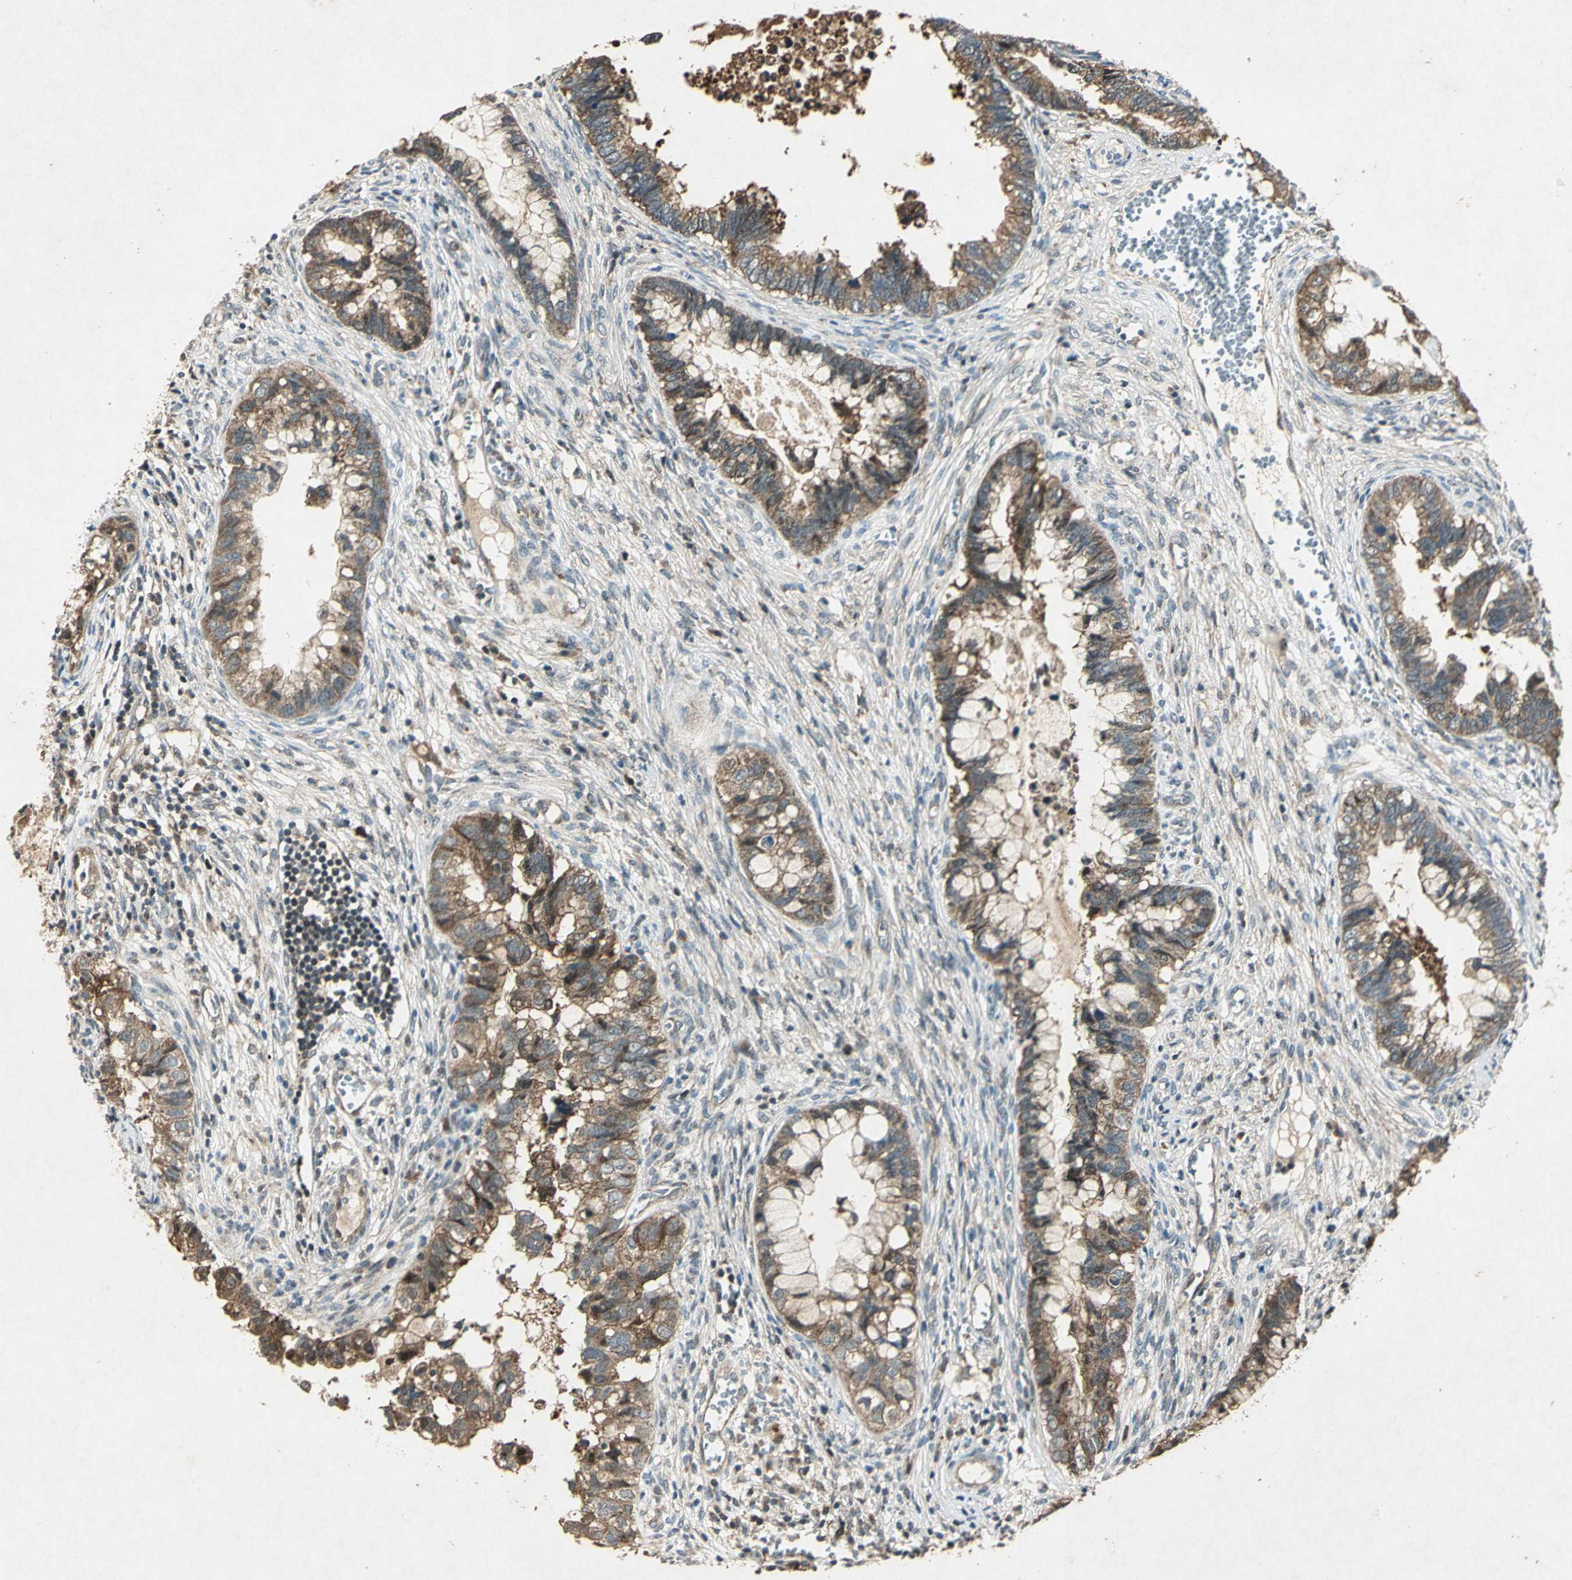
{"staining": {"intensity": "moderate", "quantity": ">75%", "location": "cytoplasmic/membranous"}, "tissue": "cervical cancer", "cell_type": "Tumor cells", "image_type": "cancer", "snomed": [{"axis": "morphology", "description": "Adenocarcinoma, NOS"}, {"axis": "topography", "description": "Cervix"}], "caption": "DAB immunohistochemical staining of cervical cancer (adenocarcinoma) shows moderate cytoplasmic/membranous protein staining in about >75% of tumor cells.", "gene": "AHSA1", "patient": {"sex": "female", "age": 44}}